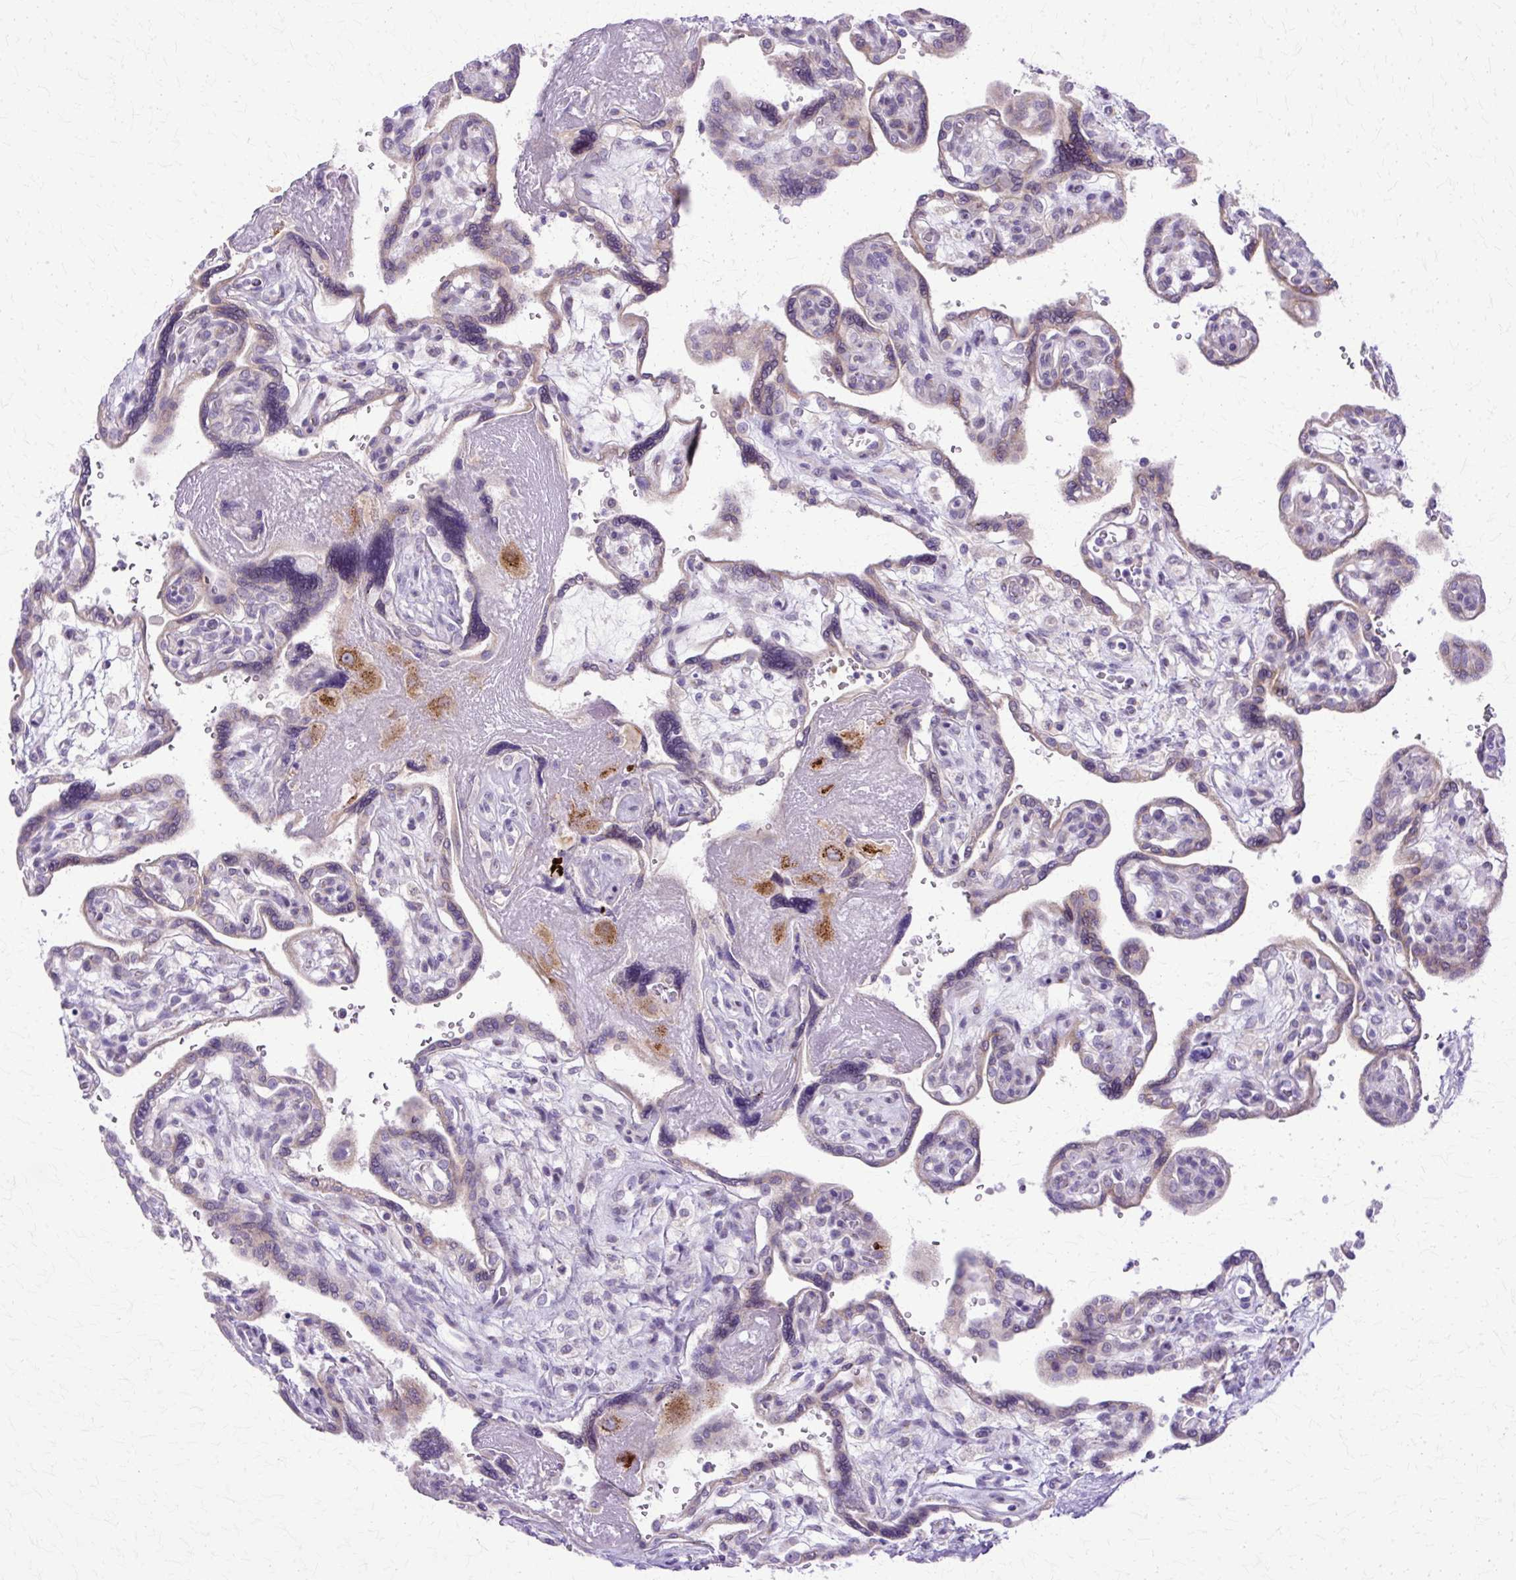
{"staining": {"intensity": "strong", "quantity": "<25%", "location": "cytoplasmic/membranous"}, "tissue": "placenta", "cell_type": "Decidual cells", "image_type": "normal", "snomed": [{"axis": "morphology", "description": "Normal tissue, NOS"}, {"axis": "topography", "description": "Placenta"}], "caption": "Benign placenta shows strong cytoplasmic/membranous expression in approximately <25% of decidual cells.", "gene": "TBC1D3B", "patient": {"sex": "female", "age": 39}}